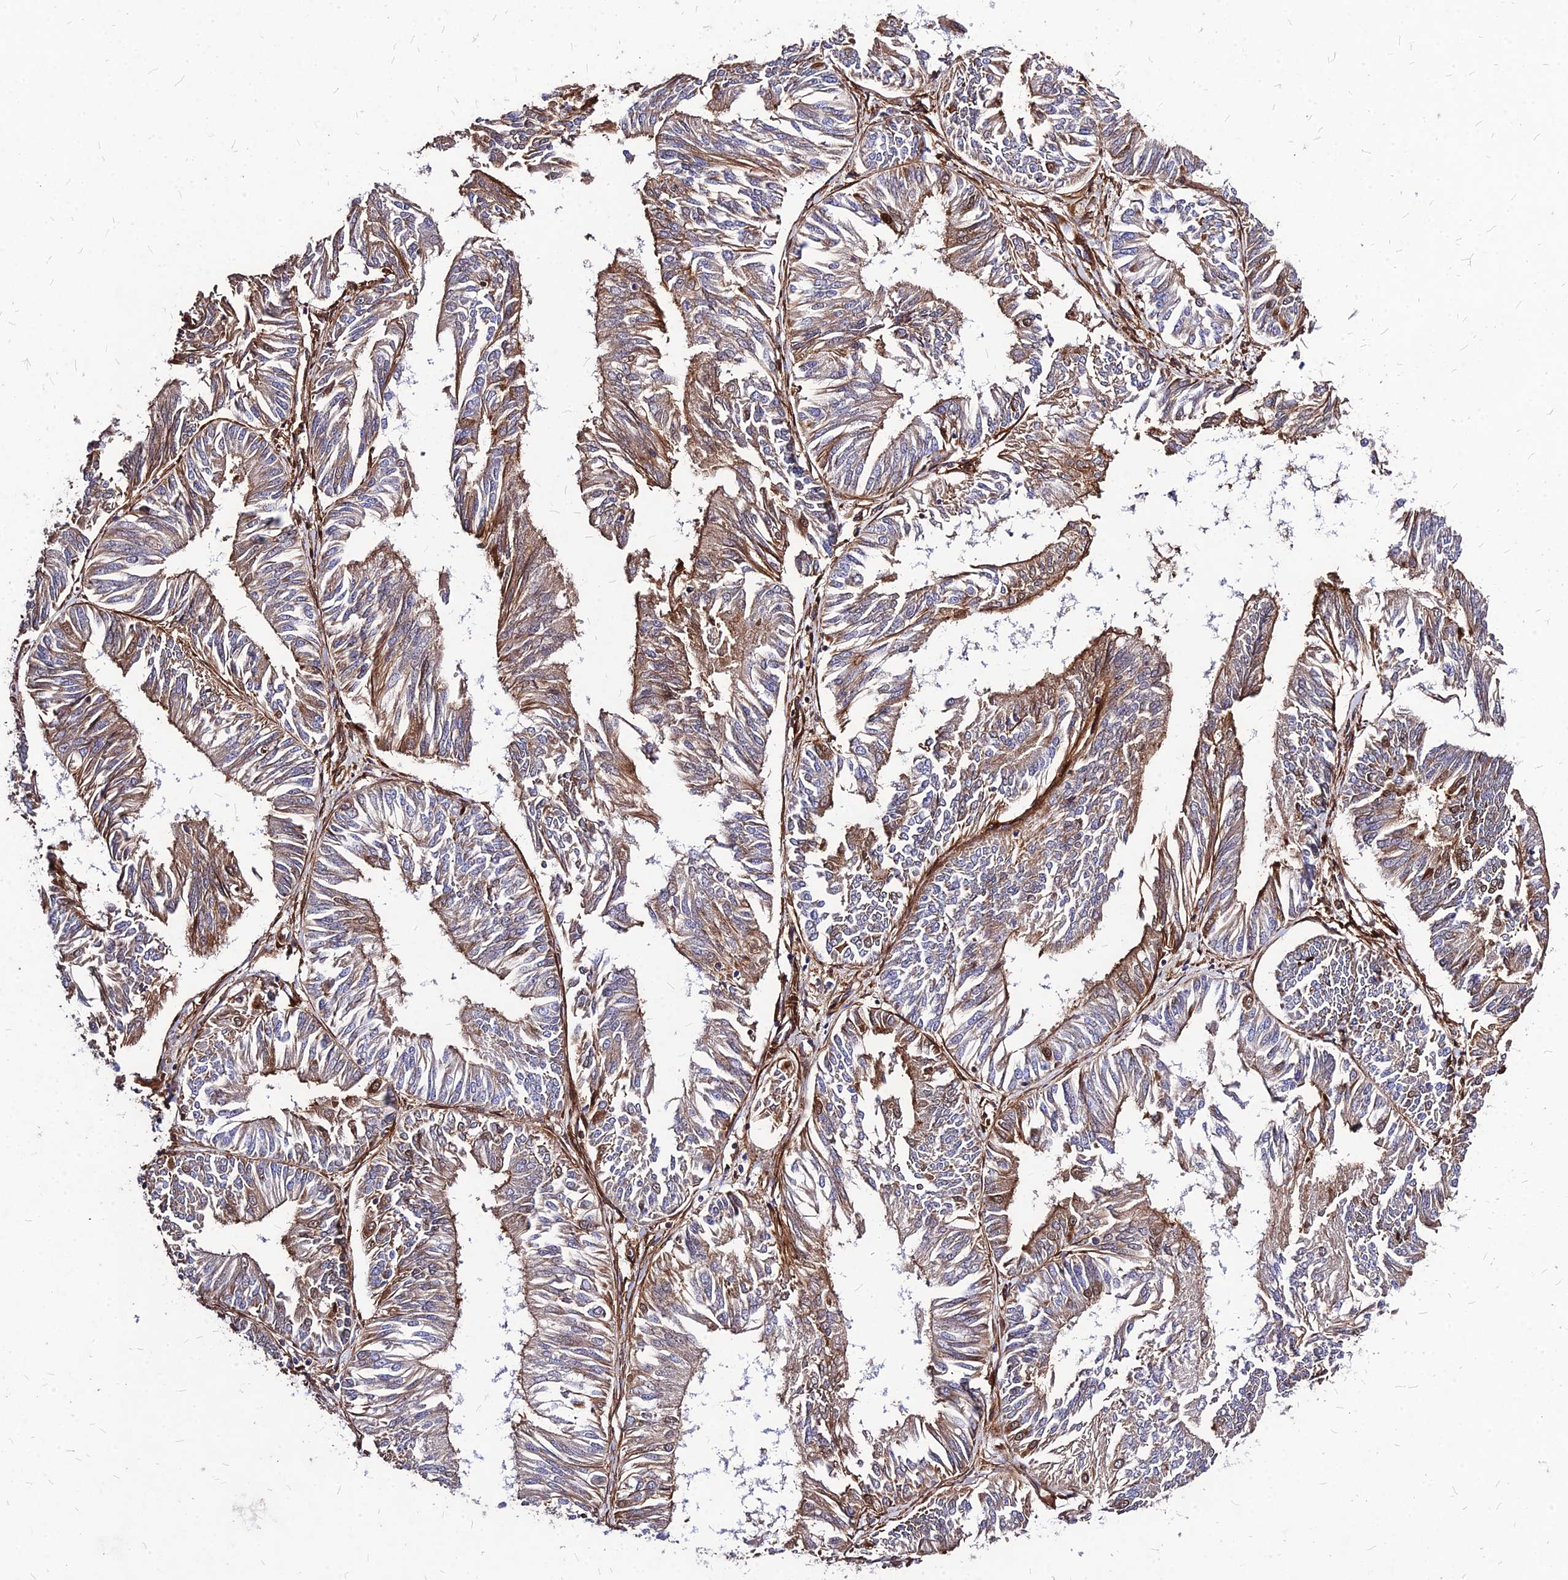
{"staining": {"intensity": "moderate", "quantity": ">75%", "location": "cytoplasmic/membranous"}, "tissue": "endometrial cancer", "cell_type": "Tumor cells", "image_type": "cancer", "snomed": [{"axis": "morphology", "description": "Adenocarcinoma, NOS"}, {"axis": "topography", "description": "Endometrium"}], "caption": "Endometrial adenocarcinoma stained with a protein marker displays moderate staining in tumor cells.", "gene": "EFCC1", "patient": {"sex": "female", "age": 58}}